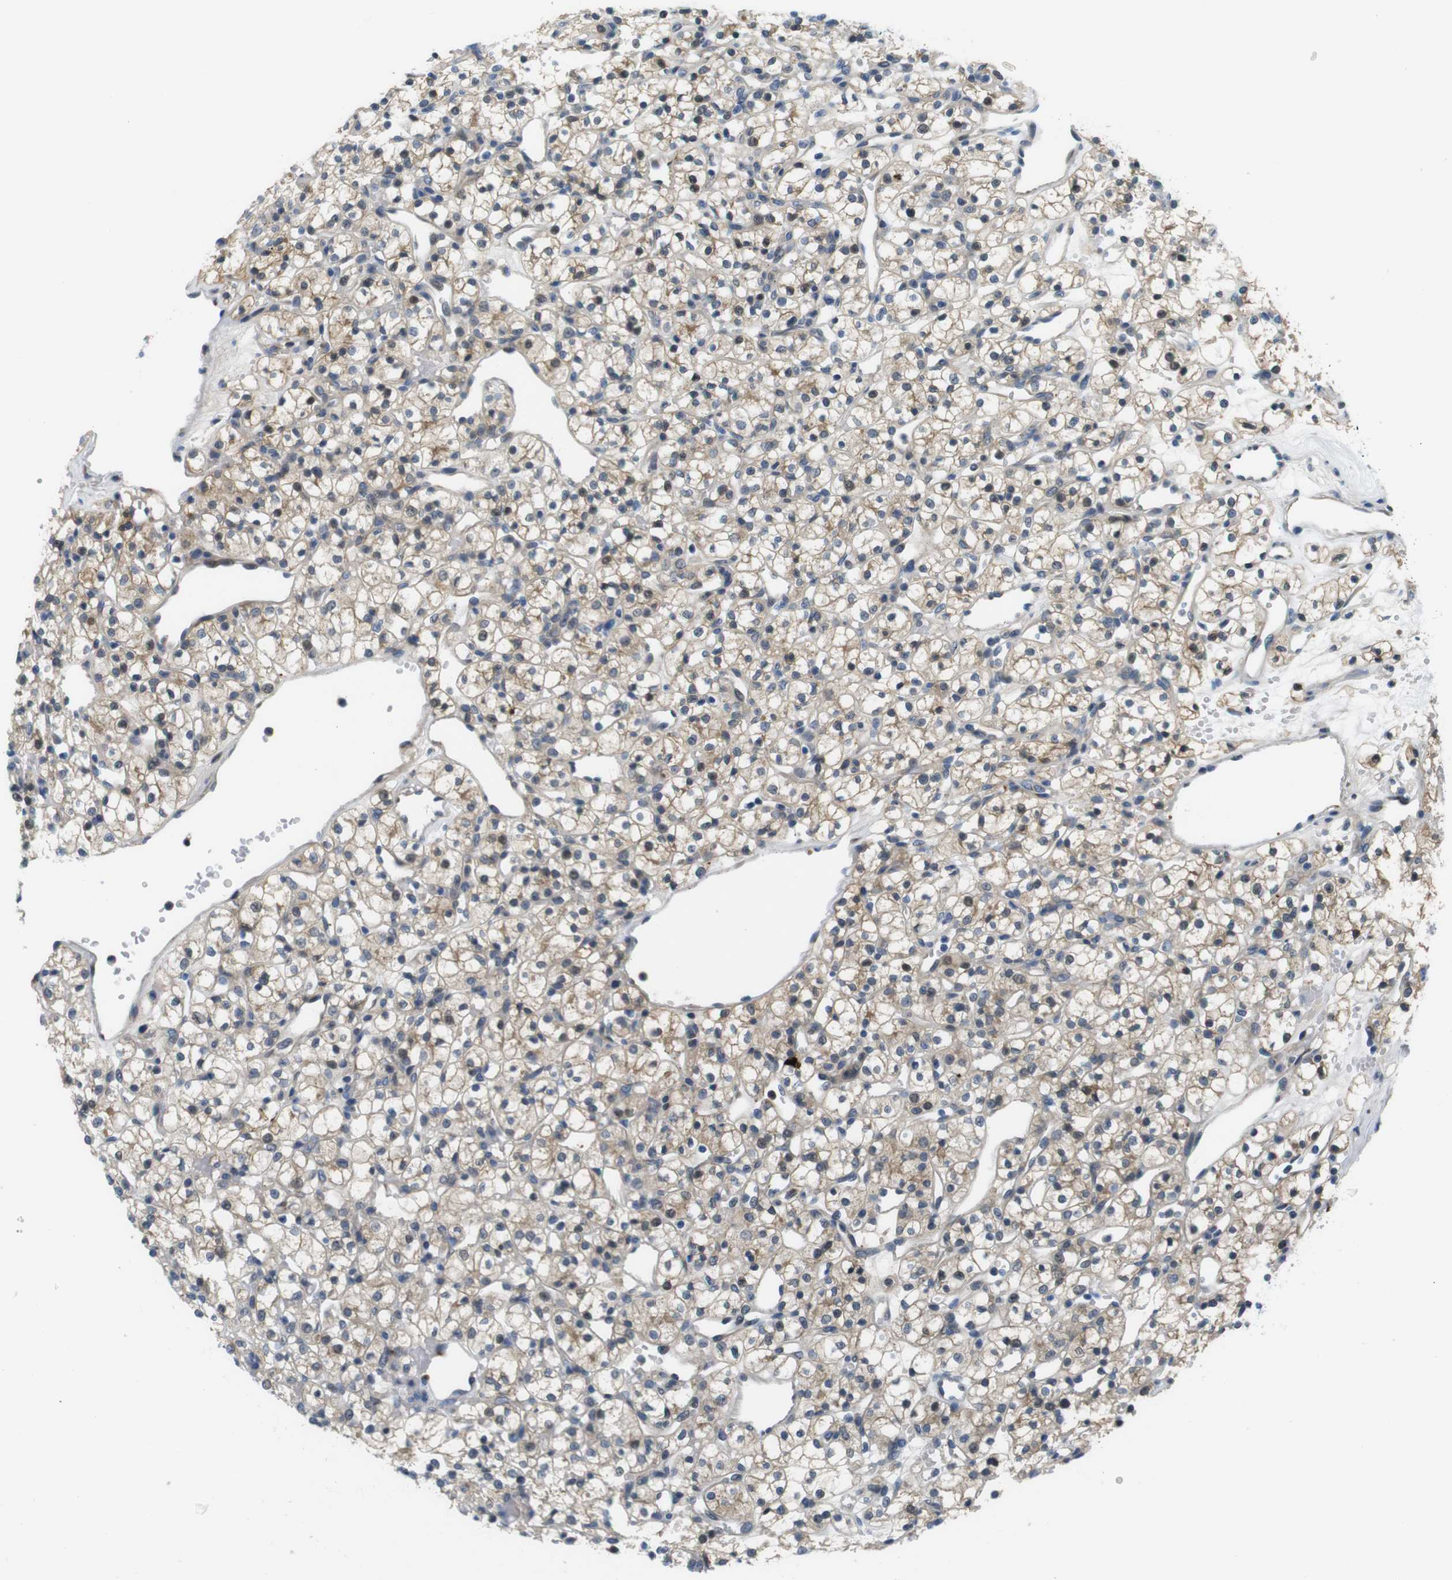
{"staining": {"intensity": "weak", "quantity": ">75%", "location": "cytoplasmic/membranous"}, "tissue": "renal cancer", "cell_type": "Tumor cells", "image_type": "cancer", "snomed": [{"axis": "morphology", "description": "Adenocarcinoma, NOS"}, {"axis": "topography", "description": "Kidney"}], "caption": "Brown immunohistochemical staining in human renal cancer shows weak cytoplasmic/membranous expression in about >75% of tumor cells.", "gene": "ZDHHC3", "patient": {"sex": "female", "age": 60}}